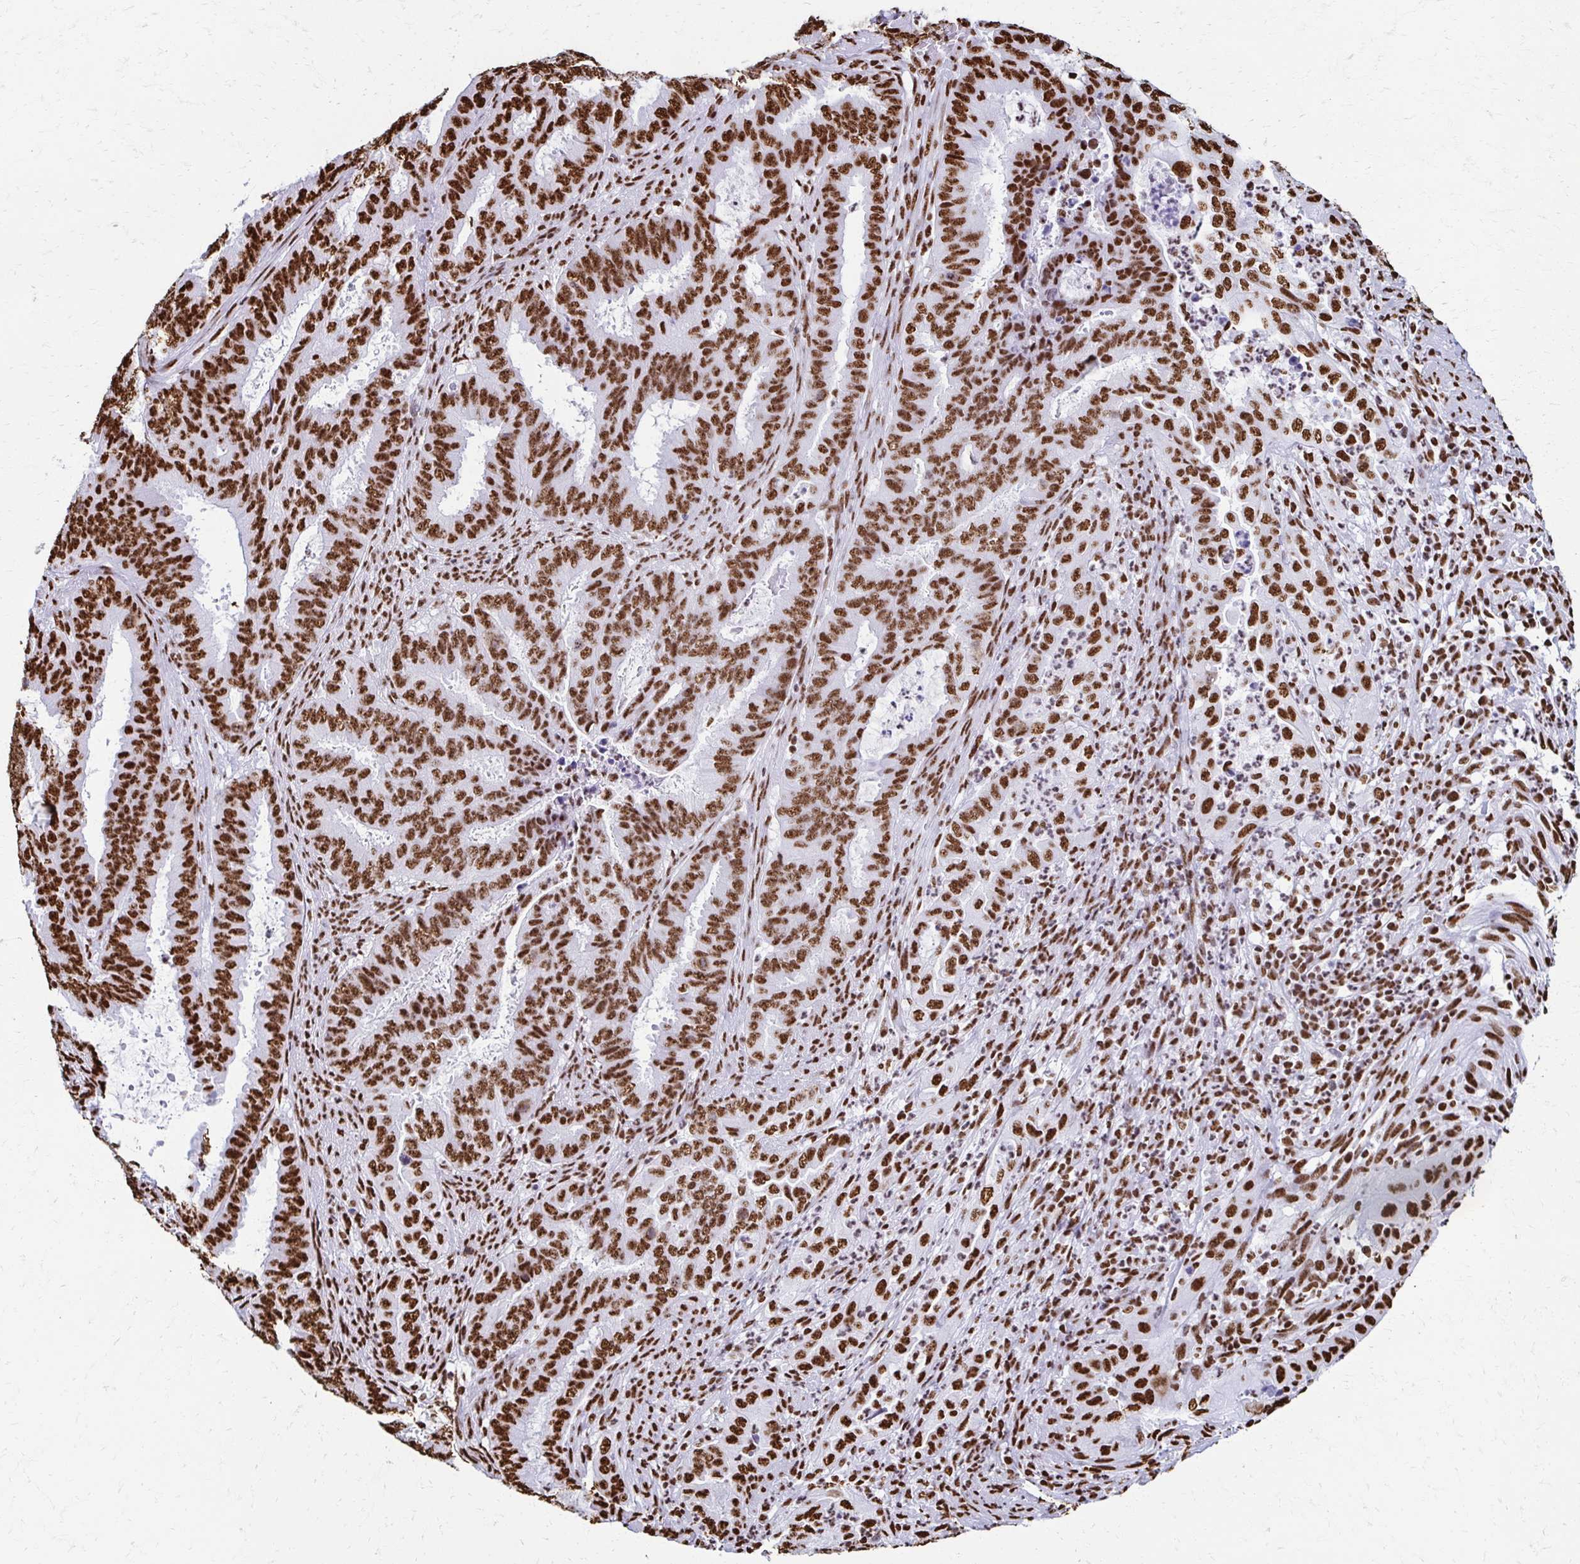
{"staining": {"intensity": "strong", "quantity": ">75%", "location": "nuclear"}, "tissue": "endometrial cancer", "cell_type": "Tumor cells", "image_type": "cancer", "snomed": [{"axis": "morphology", "description": "Adenocarcinoma, NOS"}, {"axis": "topography", "description": "Endometrium"}], "caption": "Tumor cells reveal high levels of strong nuclear positivity in approximately >75% of cells in adenocarcinoma (endometrial).", "gene": "NONO", "patient": {"sex": "female", "age": 51}}